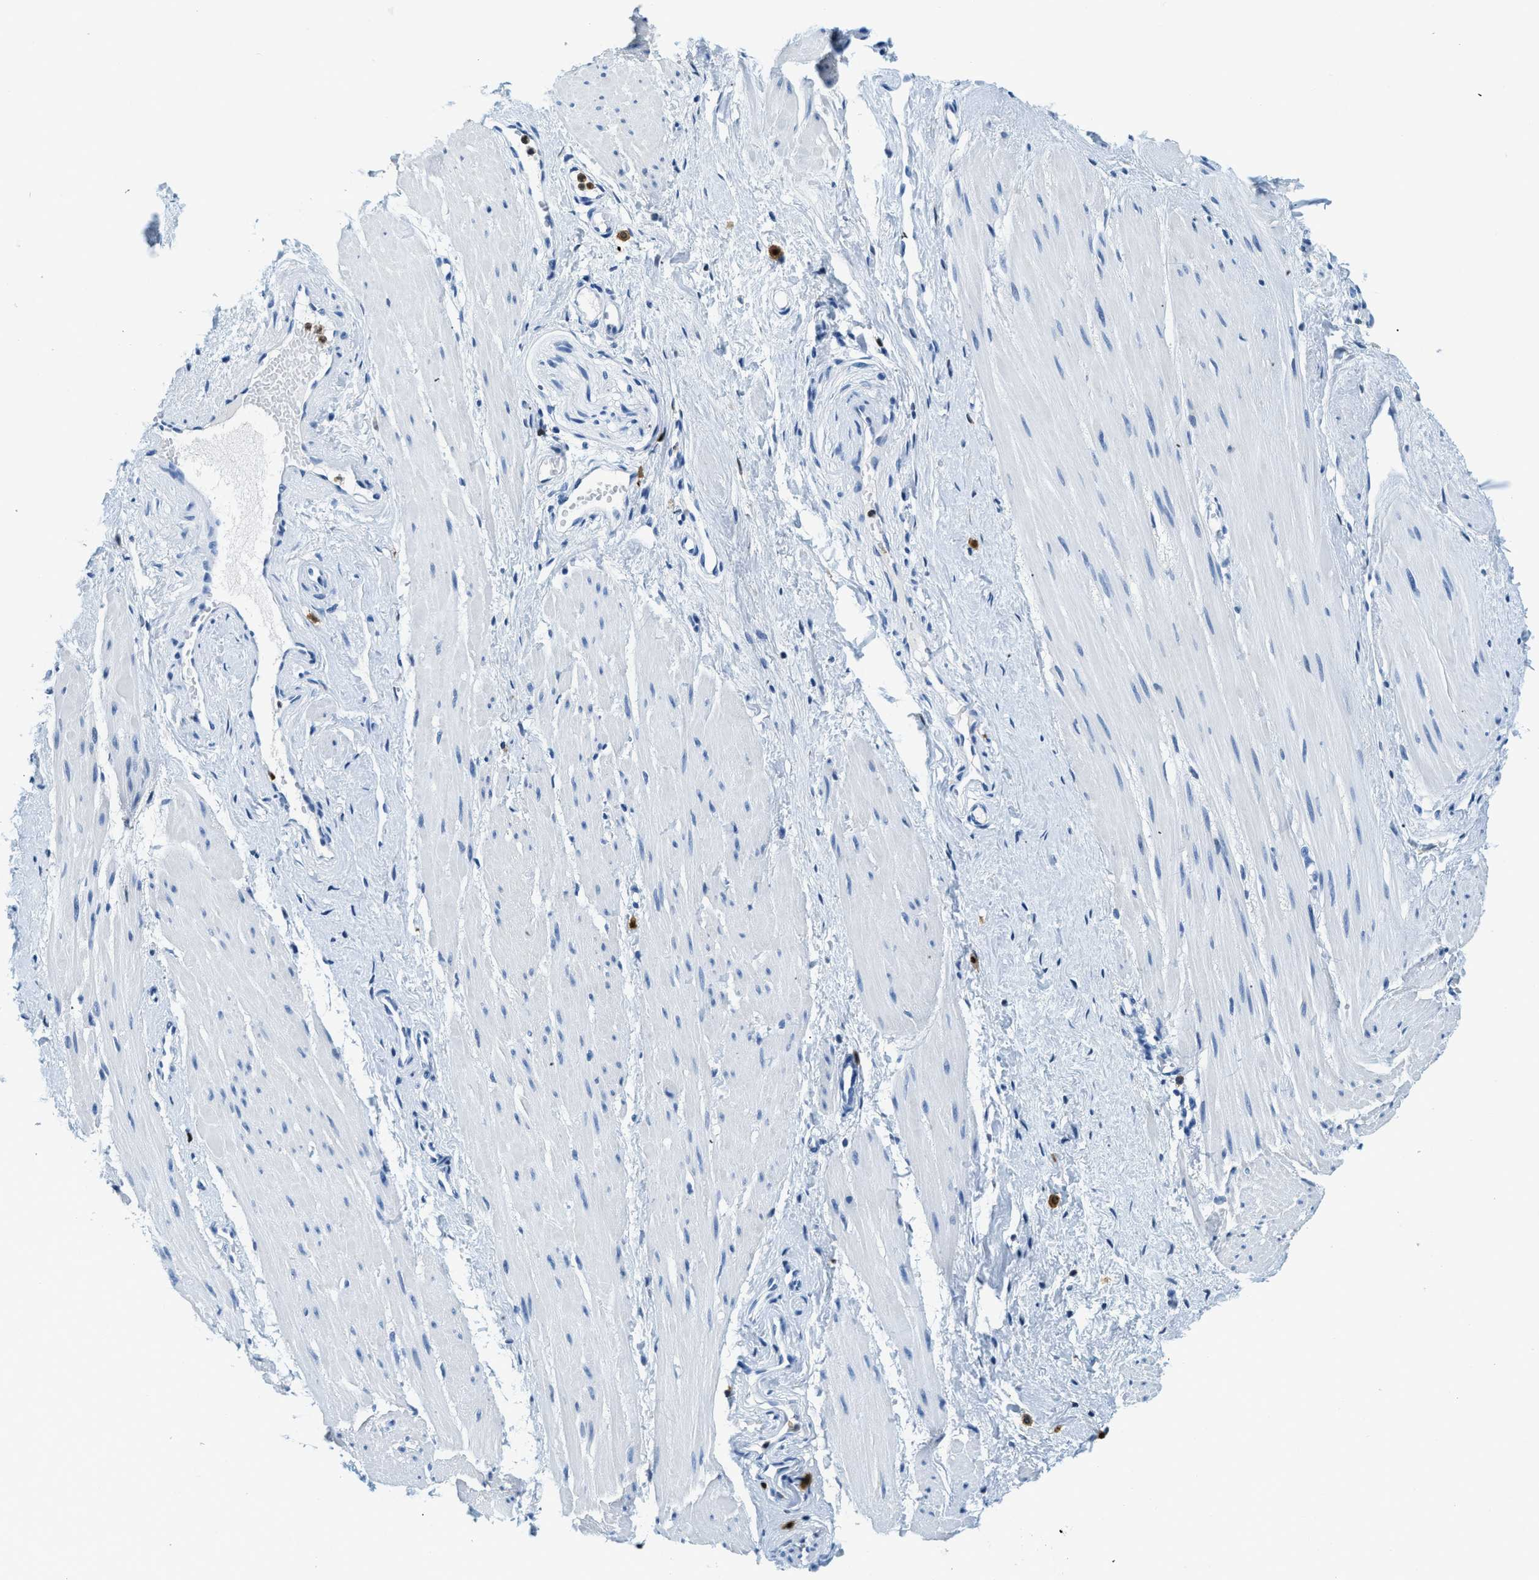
{"staining": {"intensity": "negative", "quantity": "none", "location": "none"}, "tissue": "adipose tissue", "cell_type": "Adipocytes", "image_type": "normal", "snomed": [{"axis": "morphology", "description": "Normal tissue, NOS"}, {"axis": "topography", "description": "Soft tissue"}, {"axis": "topography", "description": "Vascular tissue"}], "caption": "This image is of benign adipose tissue stained with IHC to label a protein in brown with the nuclei are counter-stained blue. There is no expression in adipocytes.", "gene": "CAPG", "patient": {"sex": "female", "age": 35}}